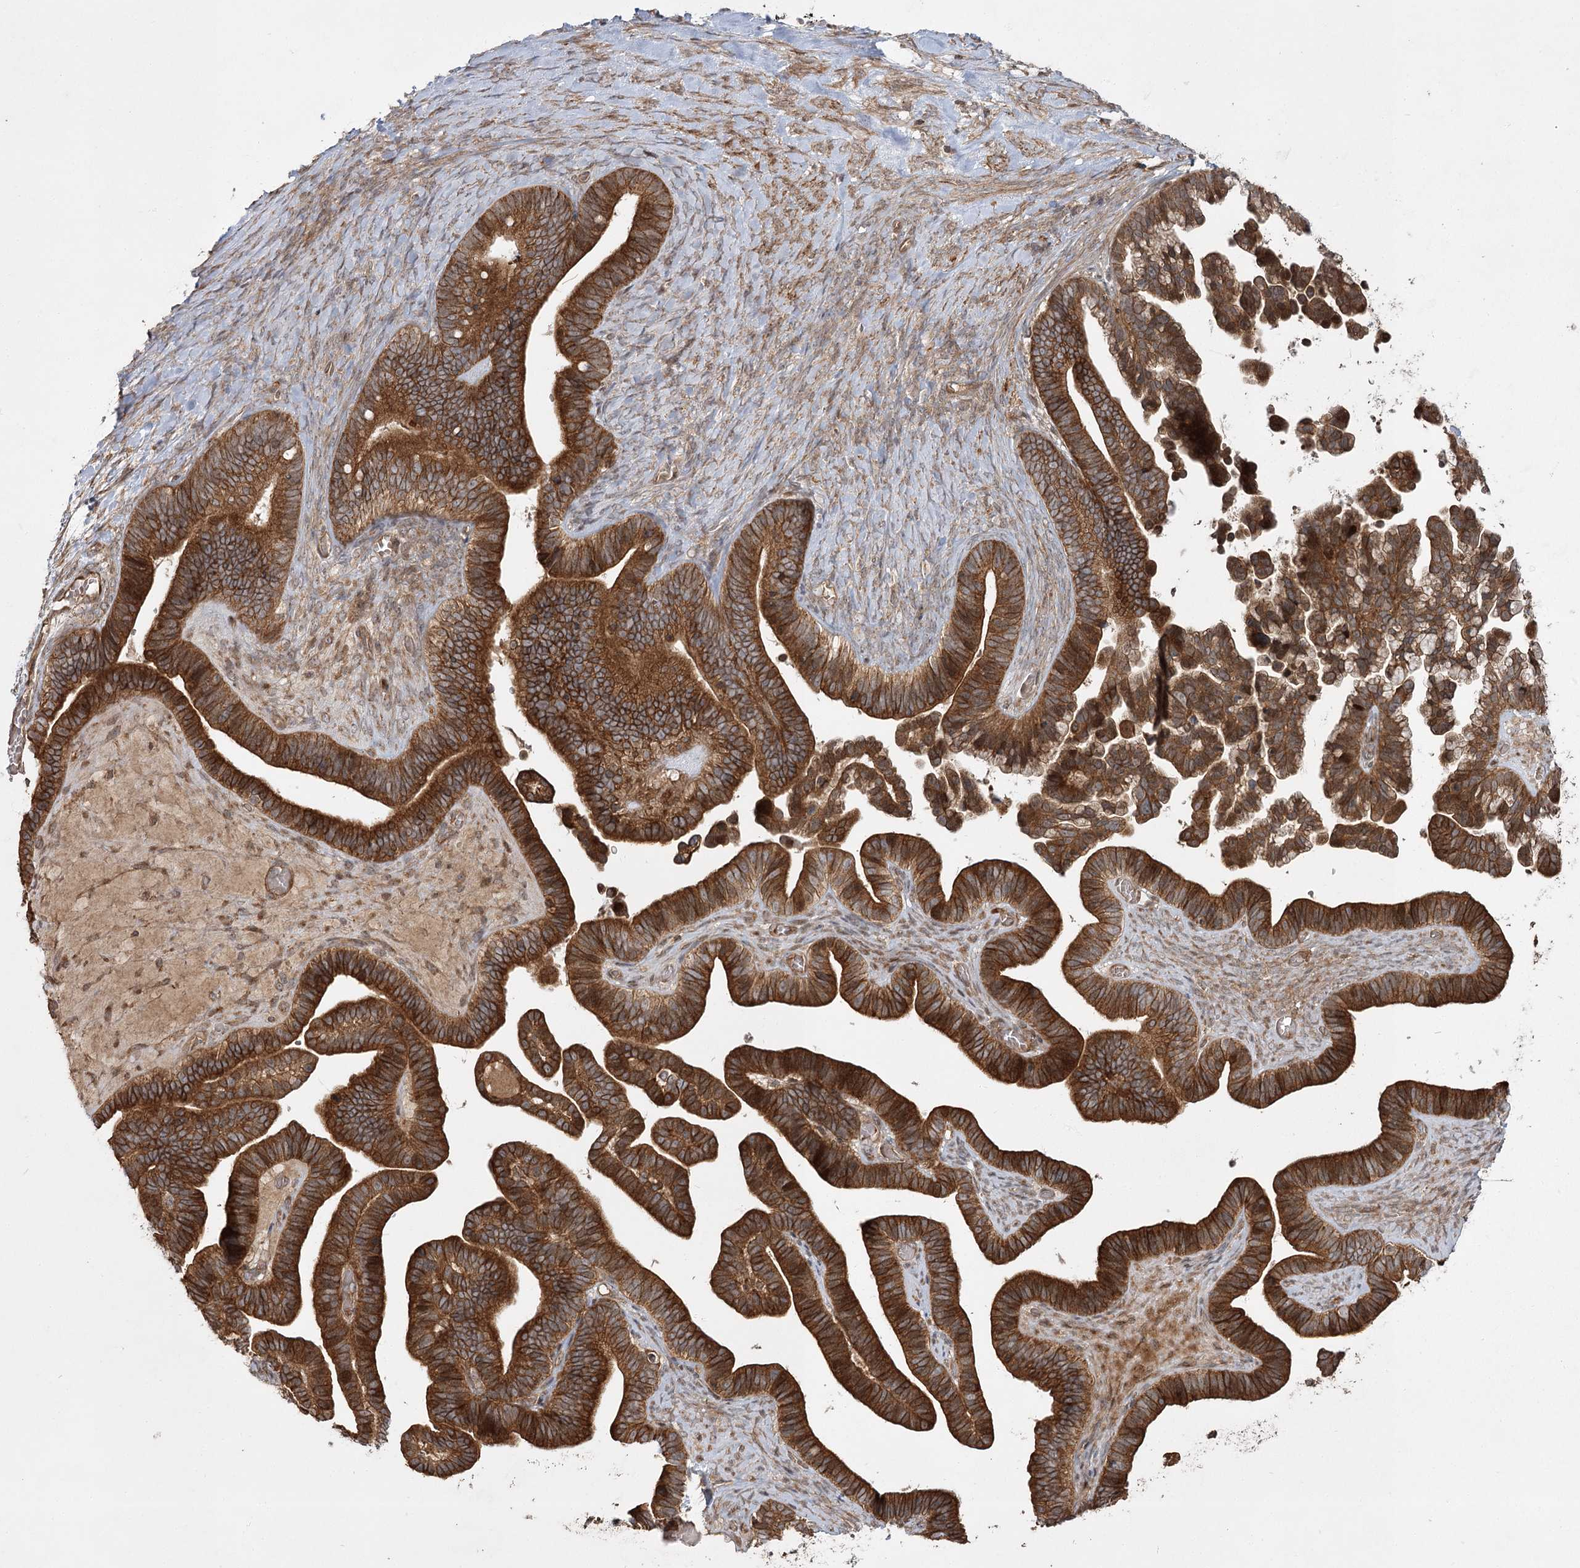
{"staining": {"intensity": "strong", "quantity": ">75%", "location": "cytoplasmic/membranous"}, "tissue": "ovarian cancer", "cell_type": "Tumor cells", "image_type": "cancer", "snomed": [{"axis": "morphology", "description": "Cystadenocarcinoma, serous, NOS"}, {"axis": "topography", "description": "Ovary"}], "caption": "DAB immunohistochemical staining of ovarian serous cystadenocarcinoma exhibits strong cytoplasmic/membranous protein positivity in about >75% of tumor cells.", "gene": "CPLANE1", "patient": {"sex": "female", "age": 56}}